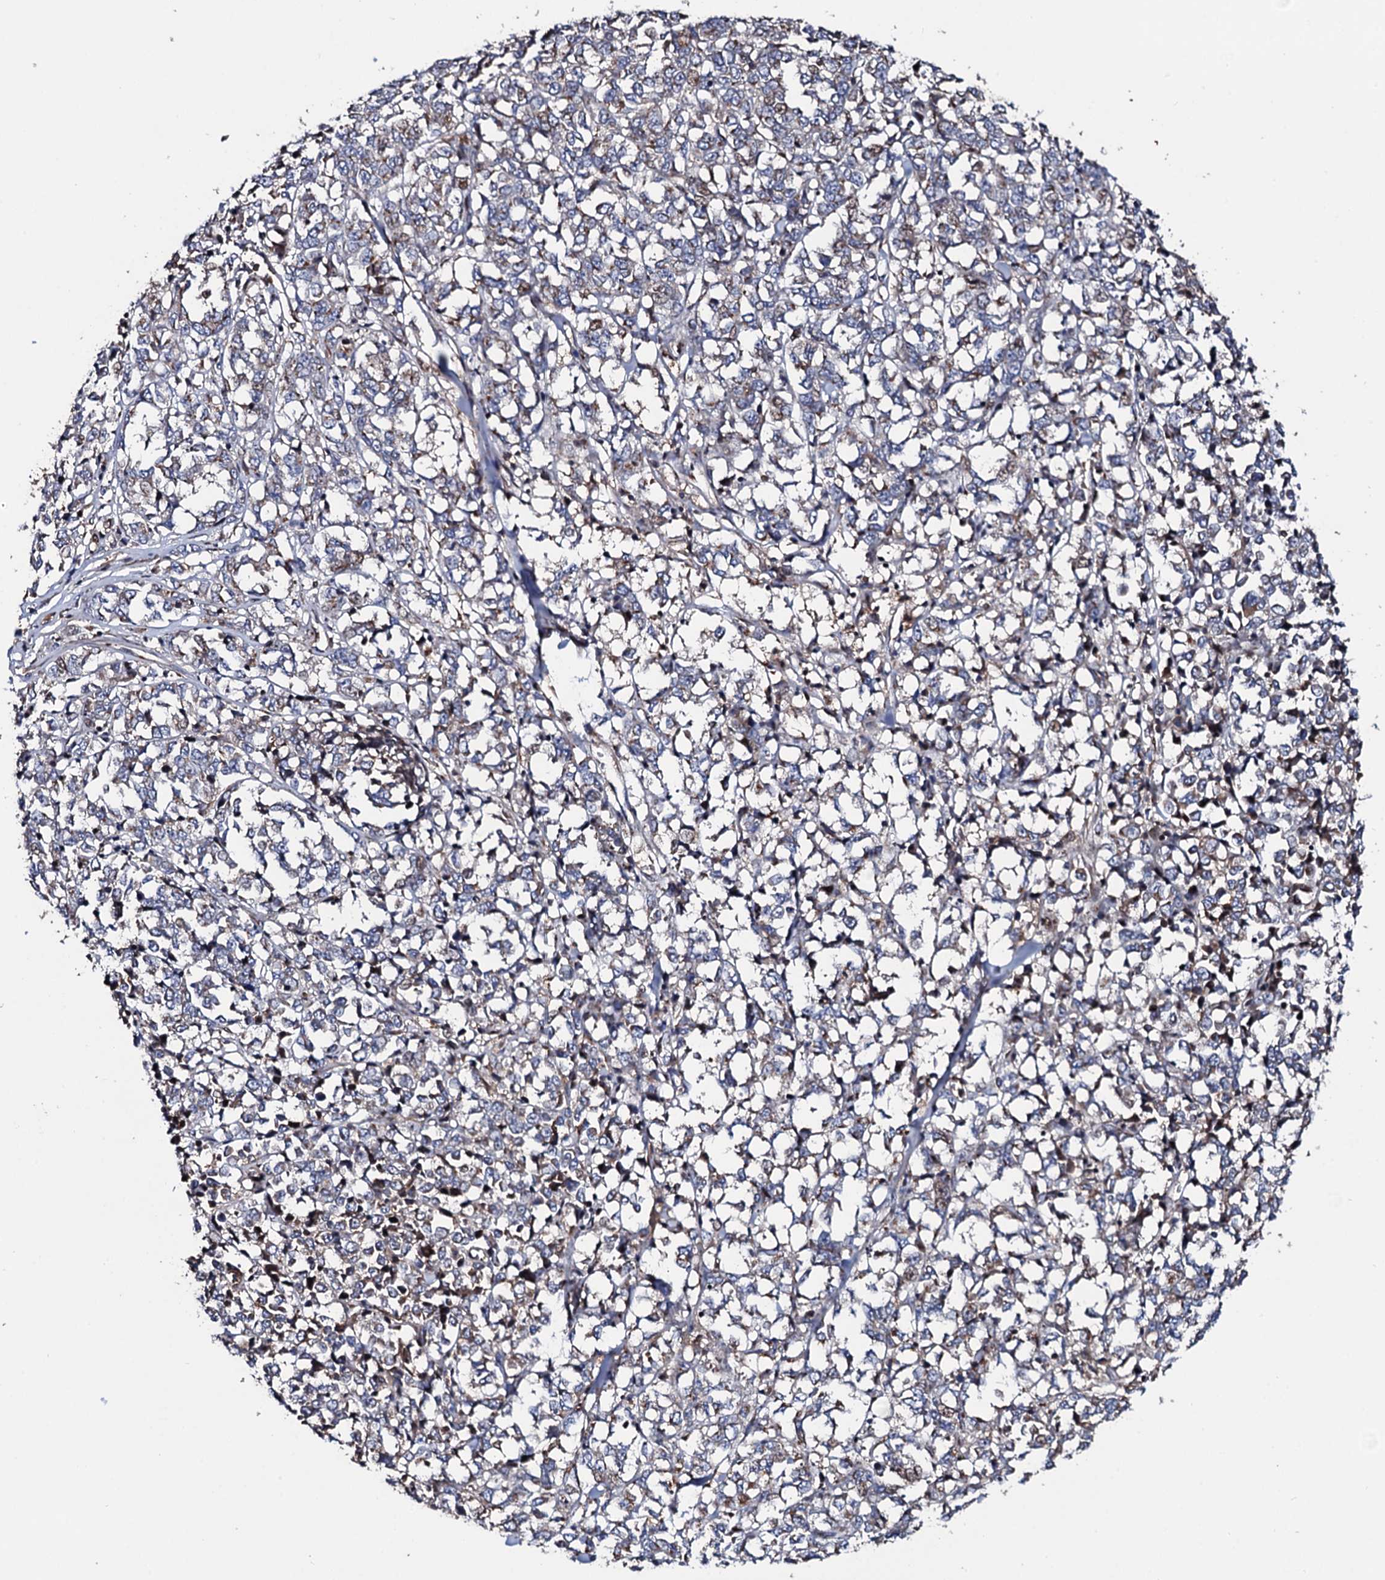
{"staining": {"intensity": "weak", "quantity": "<25%", "location": "cytoplasmic/membranous"}, "tissue": "melanoma", "cell_type": "Tumor cells", "image_type": "cancer", "snomed": [{"axis": "morphology", "description": "Malignant melanoma, NOS"}, {"axis": "topography", "description": "Skin"}], "caption": "Immunohistochemistry micrograph of neoplastic tissue: melanoma stained with DAB (3,3'-diaminobenzidine) shows no significant protein staining in tumor cells.", "gene": "PLET1", "patient": {"sex": "female", "age": 72}}